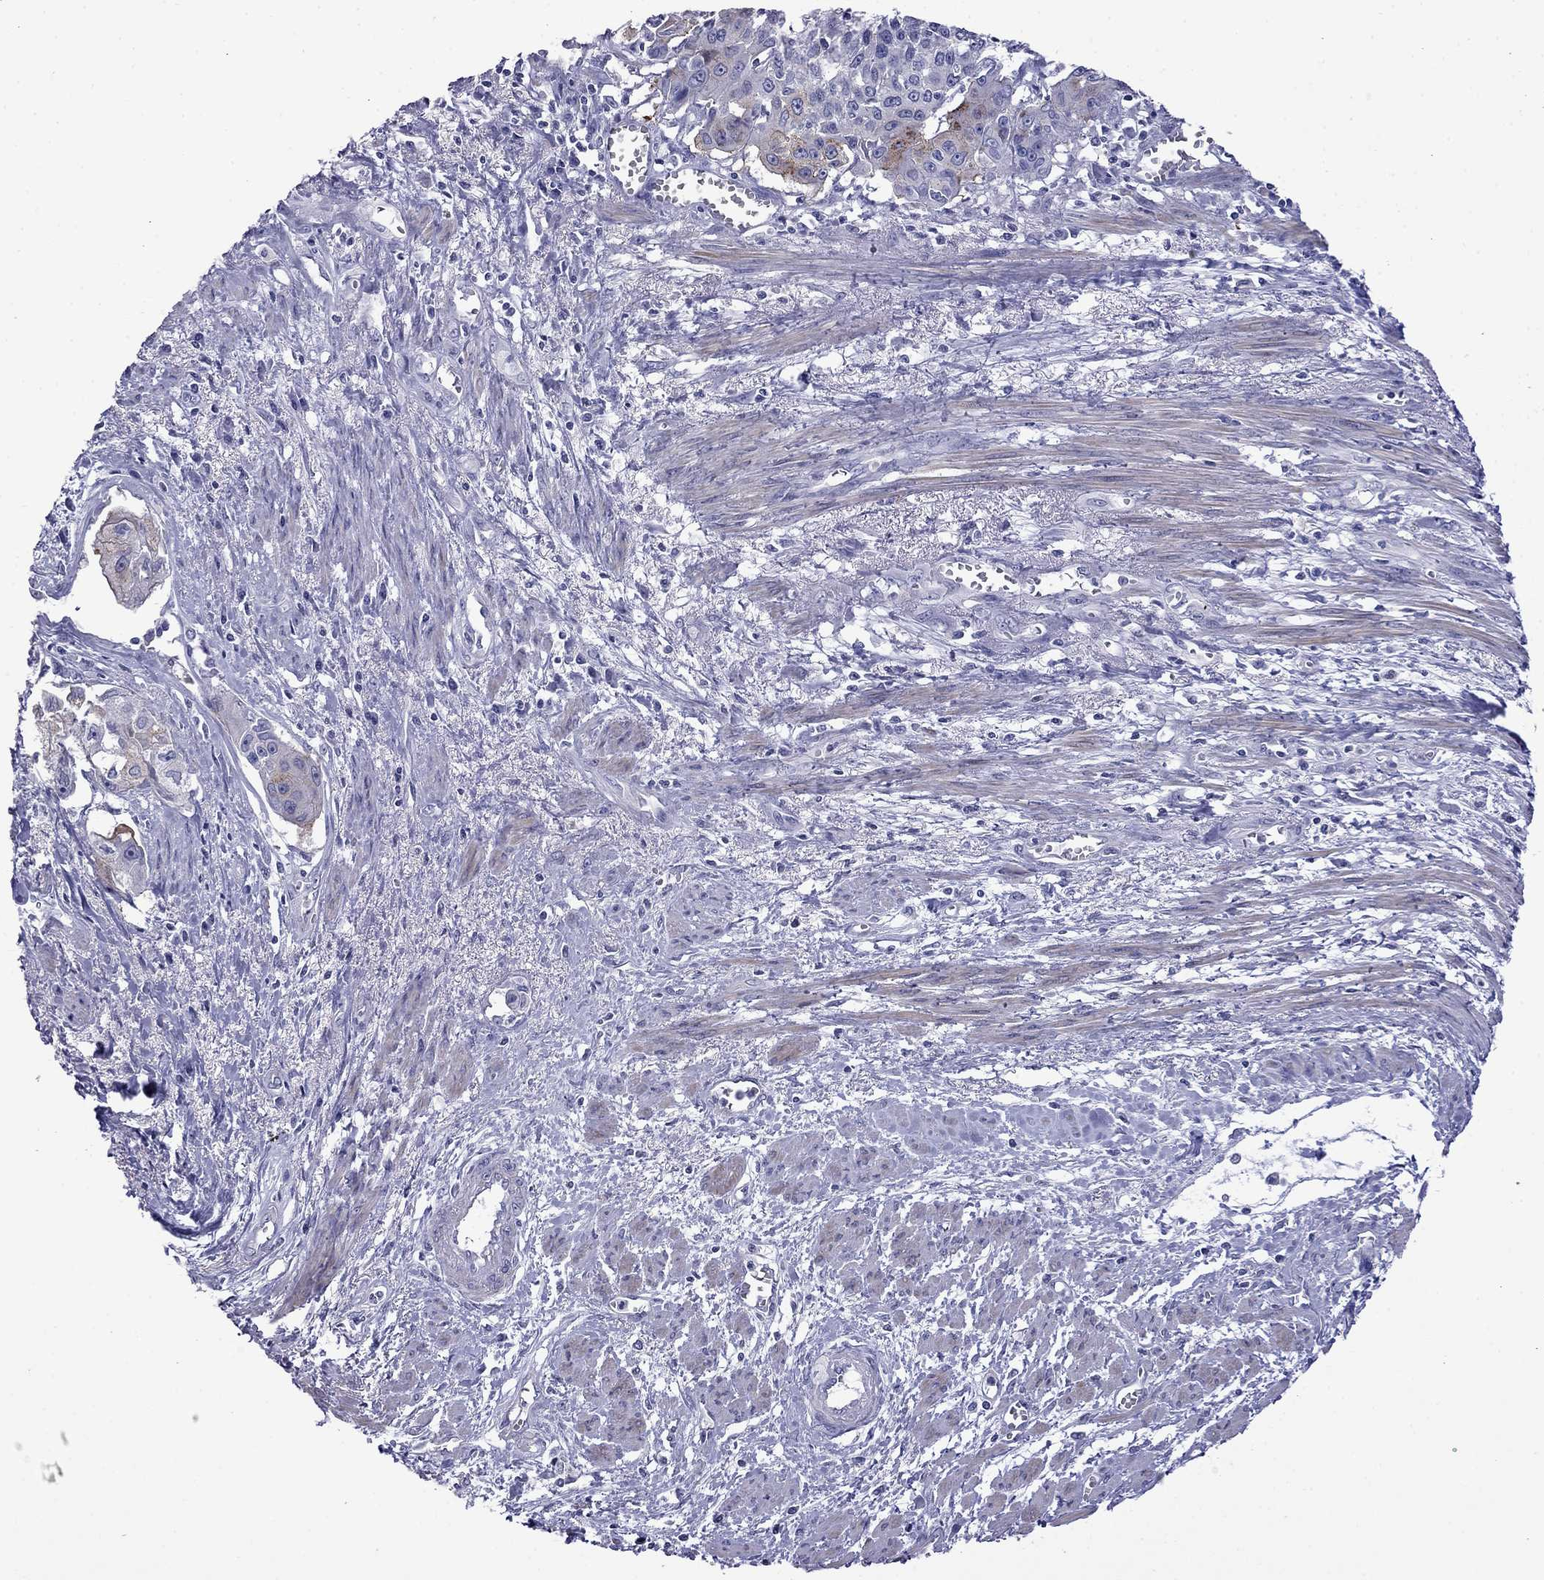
{"staining": {"intensity": "weak", "quantity": "<25%", "location": "cytoplasmic/membranous"}, "tissue": "cervical cancer", "cell_type": "Tumor cells", "image_type": "cancer", "snomed": [{"axis": "morphology", "description": "Squamous cell carcinoma, NOS"}, {"axis": "topography", "description": "Cervix"}], "caption": "Immunohistochemical staining of human cervical cancer demonstrates no significant staining in tumor cells.", "gene": "PRR18", "patient": {"sex": "female", "age": 58}}